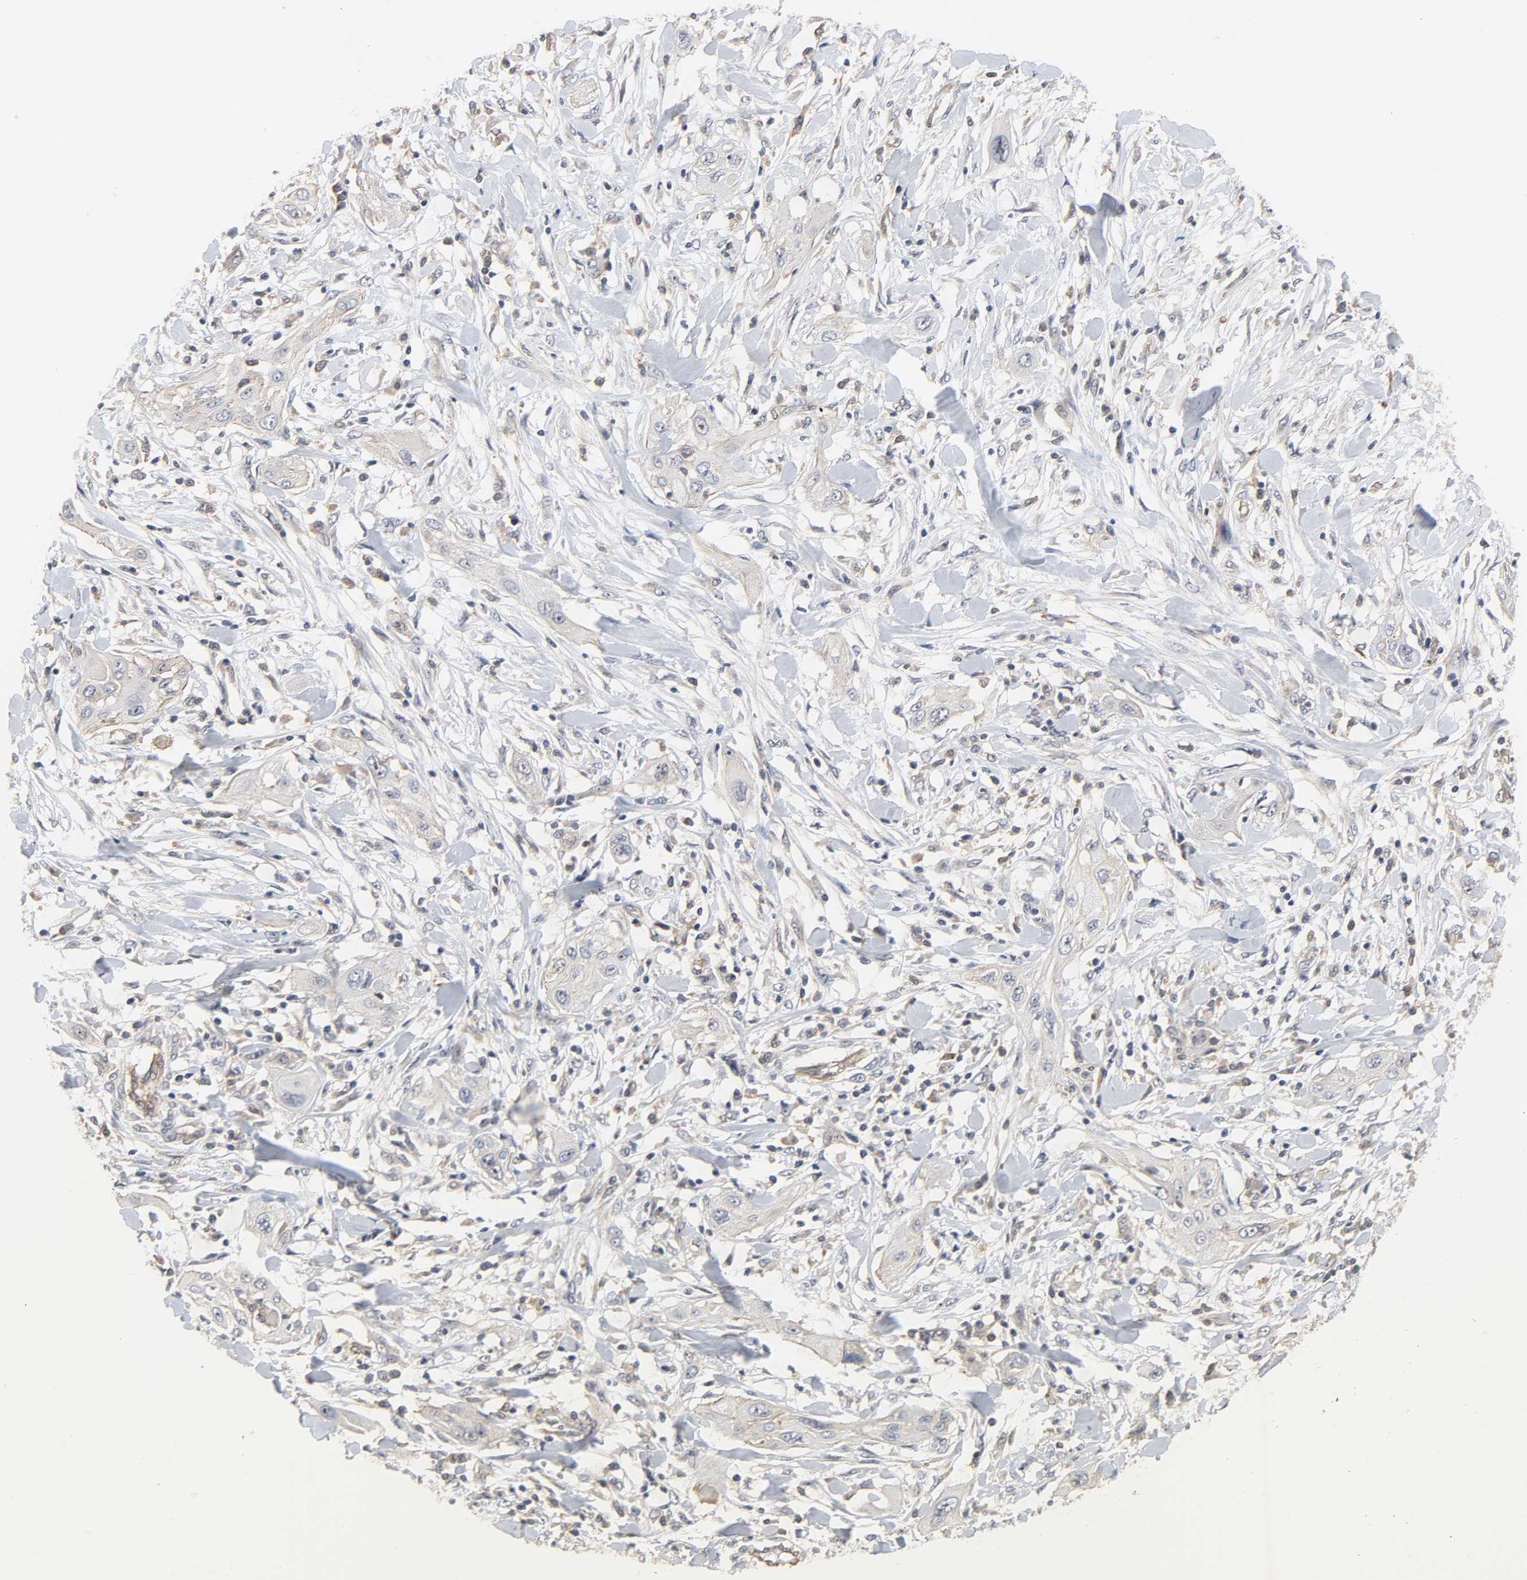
{"staining": {"intensity": "weak", "quantity": "25%-75%", "location": "cytoplasmic/membranous,nuclear"}, "tissue": "lung cancer", "cell_type": "Tumor cells", "image_type": "cancer", "snomed": [{"axis": "morphology", "description": "Squamous cell carcinoma, NOS"}, {"axis": "topography", "description": "Lung"}], "caption": "Weak cytoplasmic/membranous and nuclear protein positivity is identified in approximately 25%-75% of tumor cells in lung cancer.", "gene": "DDX10", "patient": {"sex": "female", "age": 47}}